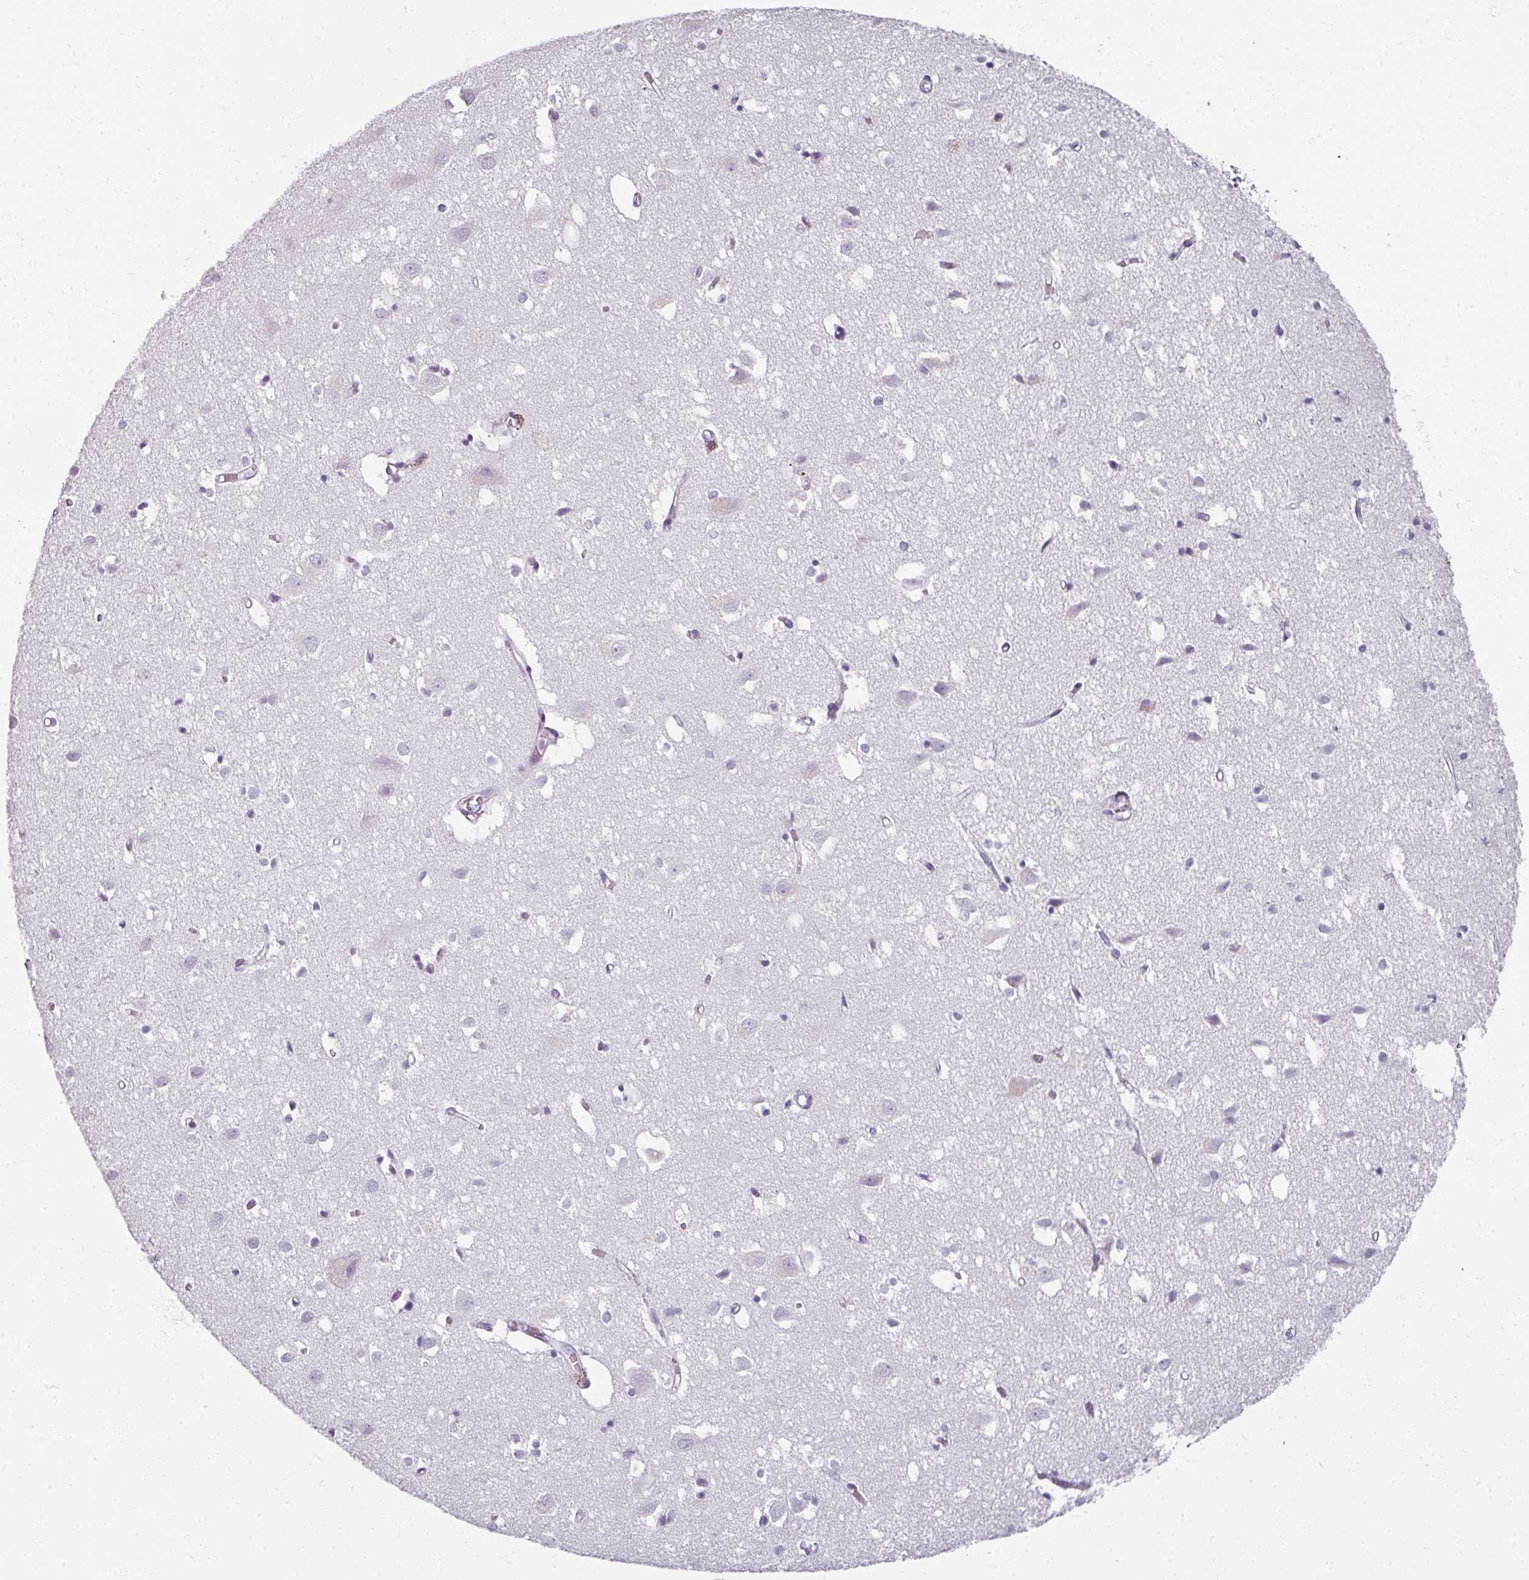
{"staining": {"intensity": "negative", "quantity": "none", "location": "none"}, "tissue": "cerebral cortex", "cell_type": "Endothelial cells", "image_type": "normal", "snomed": [{"axis": "morphology", "description": "Normal tissue, NOS"}, {"axis": "topography", "description": "Cerebral cortex"}], "caption": "A high-resolution histopathology image shows IHC staining of unremarkable cerebral cortex, which exhibits no significant expression in endothelial cells.", "gene": "REG3A", "patient": {"sex": "male", "age": 70}}